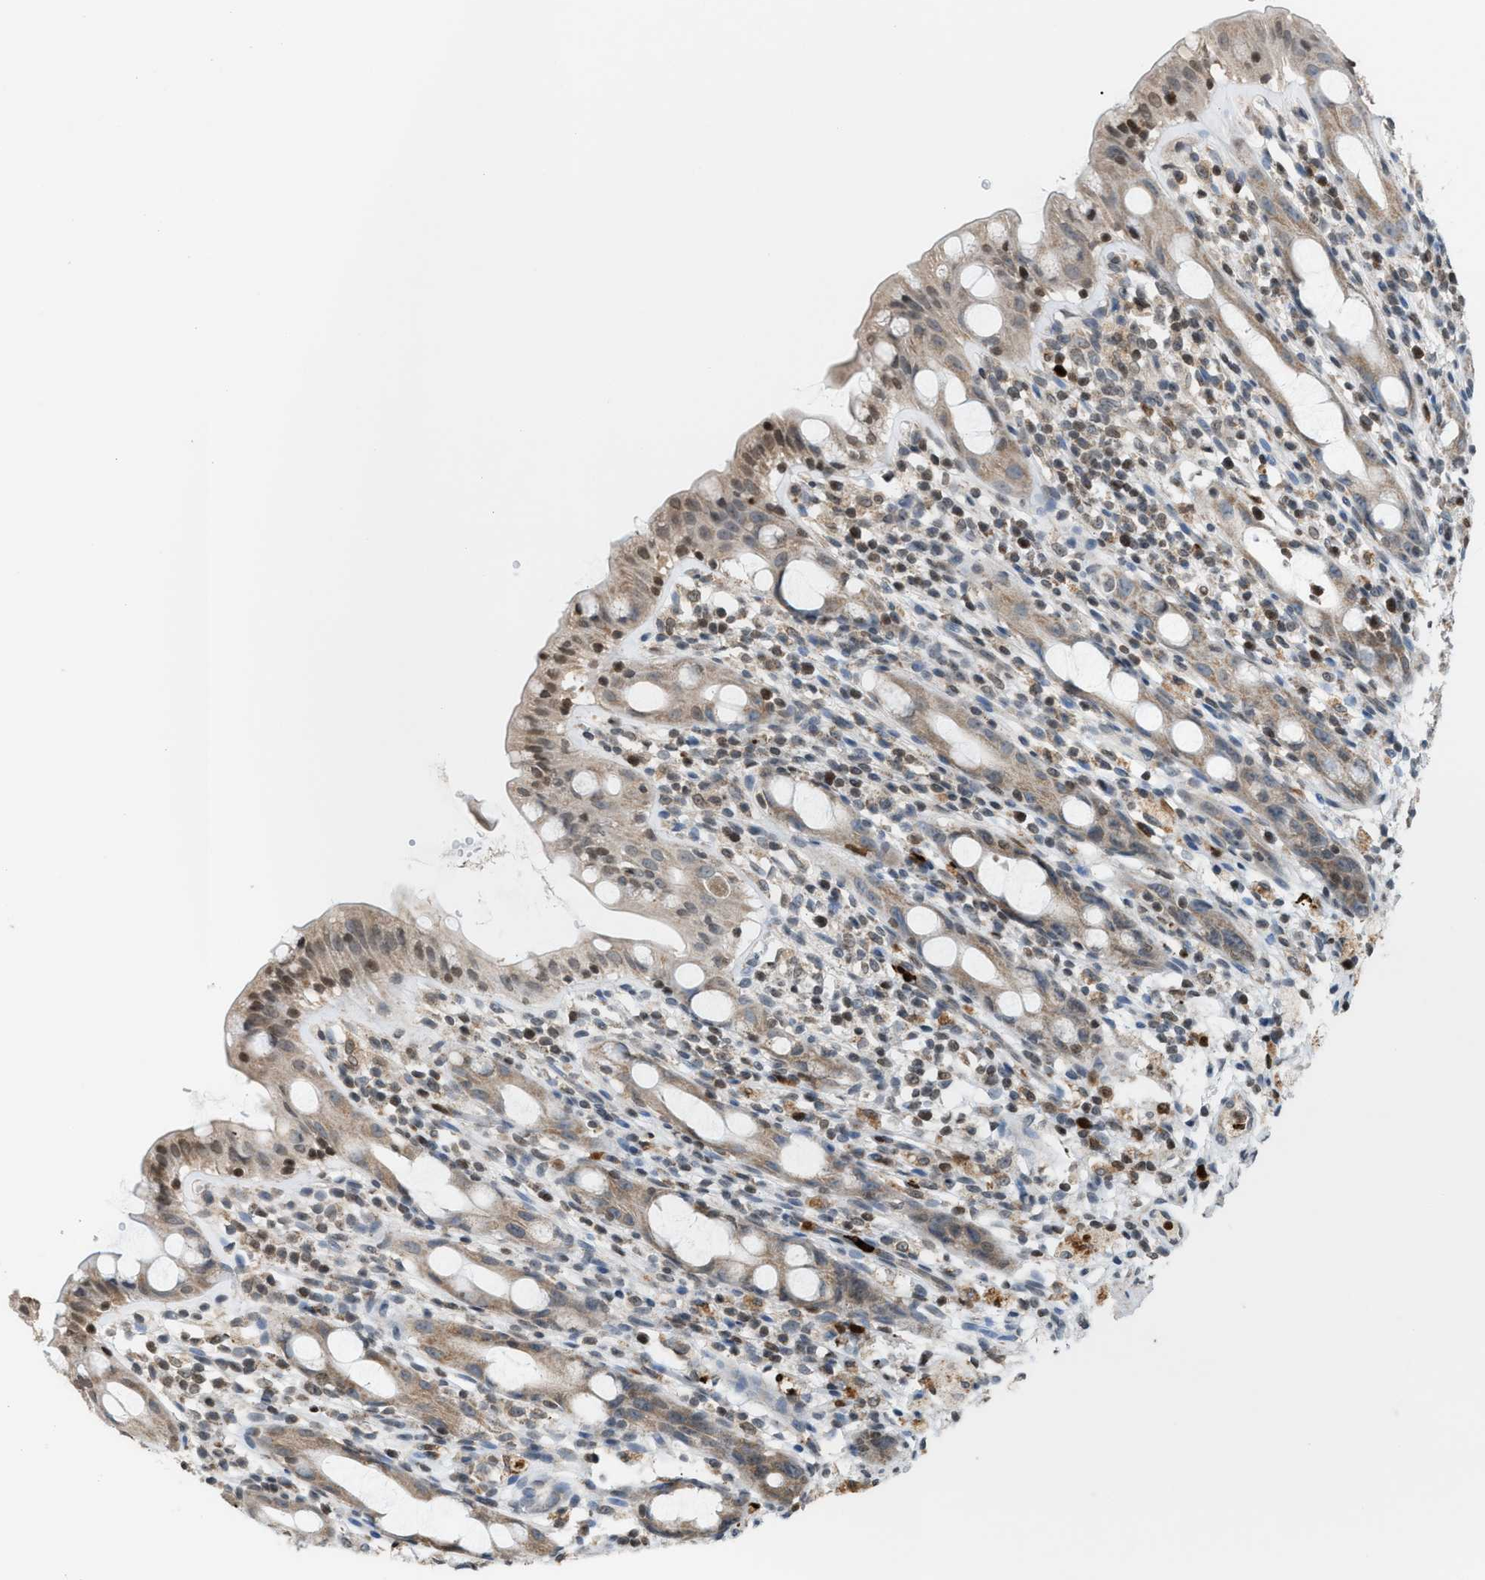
{"staining": {"intensity": "moderate", "quantity": "25%-75%", "location": "cytoplasmic/membranous,nuclear"}, "tissue": "rectum", "cell_type": "Glandular cells", "image_type": "normal", "snomed": [{"axis": "morphology", "description": "Normal tissue, NOS"}, {"axis": "topography", "description": "Rectum"}], "caption": "The histopathology image shows staining of benign rectum, revealing moderate cytoplasmic/membranous,nuclear protein staining (brown color) within glandular cells.", "gene": "PRUNE2", "patient": {"sex": "male", "age": 44}}